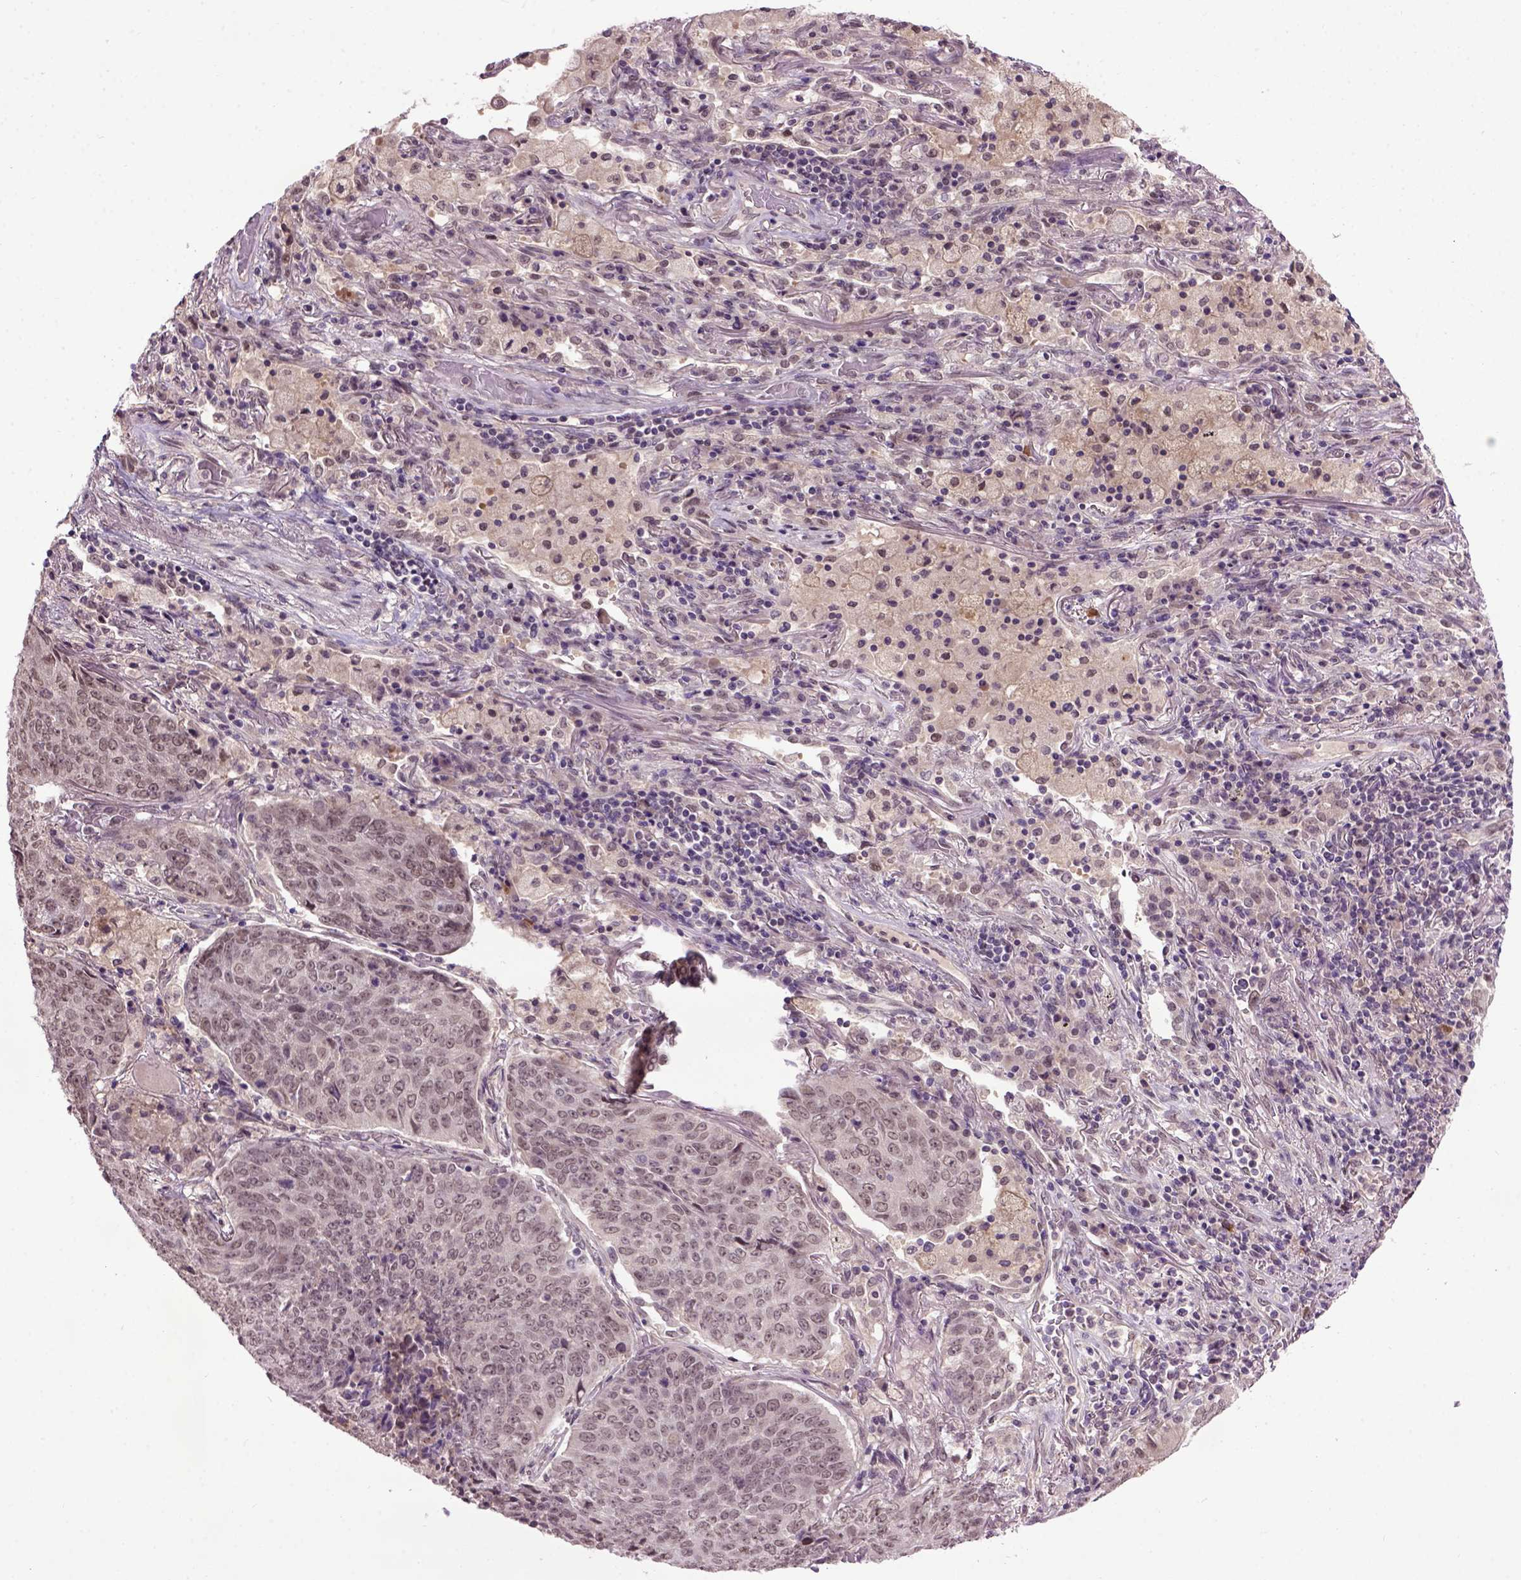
{"staining": {"intensity": "weak", "quantity": ">75%", "location": "nuclear"}, "tissue": "lung cancer", "cell_type": "Tumor cells", "image_type": "cancer", "snomed": [{"axis": "morphology", "description": "Normal tissue, NOS"}, {"axis": "morphology", "description": "Squamous cell carcinoma, NOS"}, {"axis": "topography", "description": "Bronchus"}, {"axis": "topography", "description": "Lung"}], "caption": "Immunohistochemical staining of human squamous cell carcinoma (lung) exhibits weak nuclear protein expression in about >75% of tumor cells. (Brightfield microscopy of DAB IHC at high magnification).", "gene": "RAB43", "patient": {"sex": "male", "age": 64}}